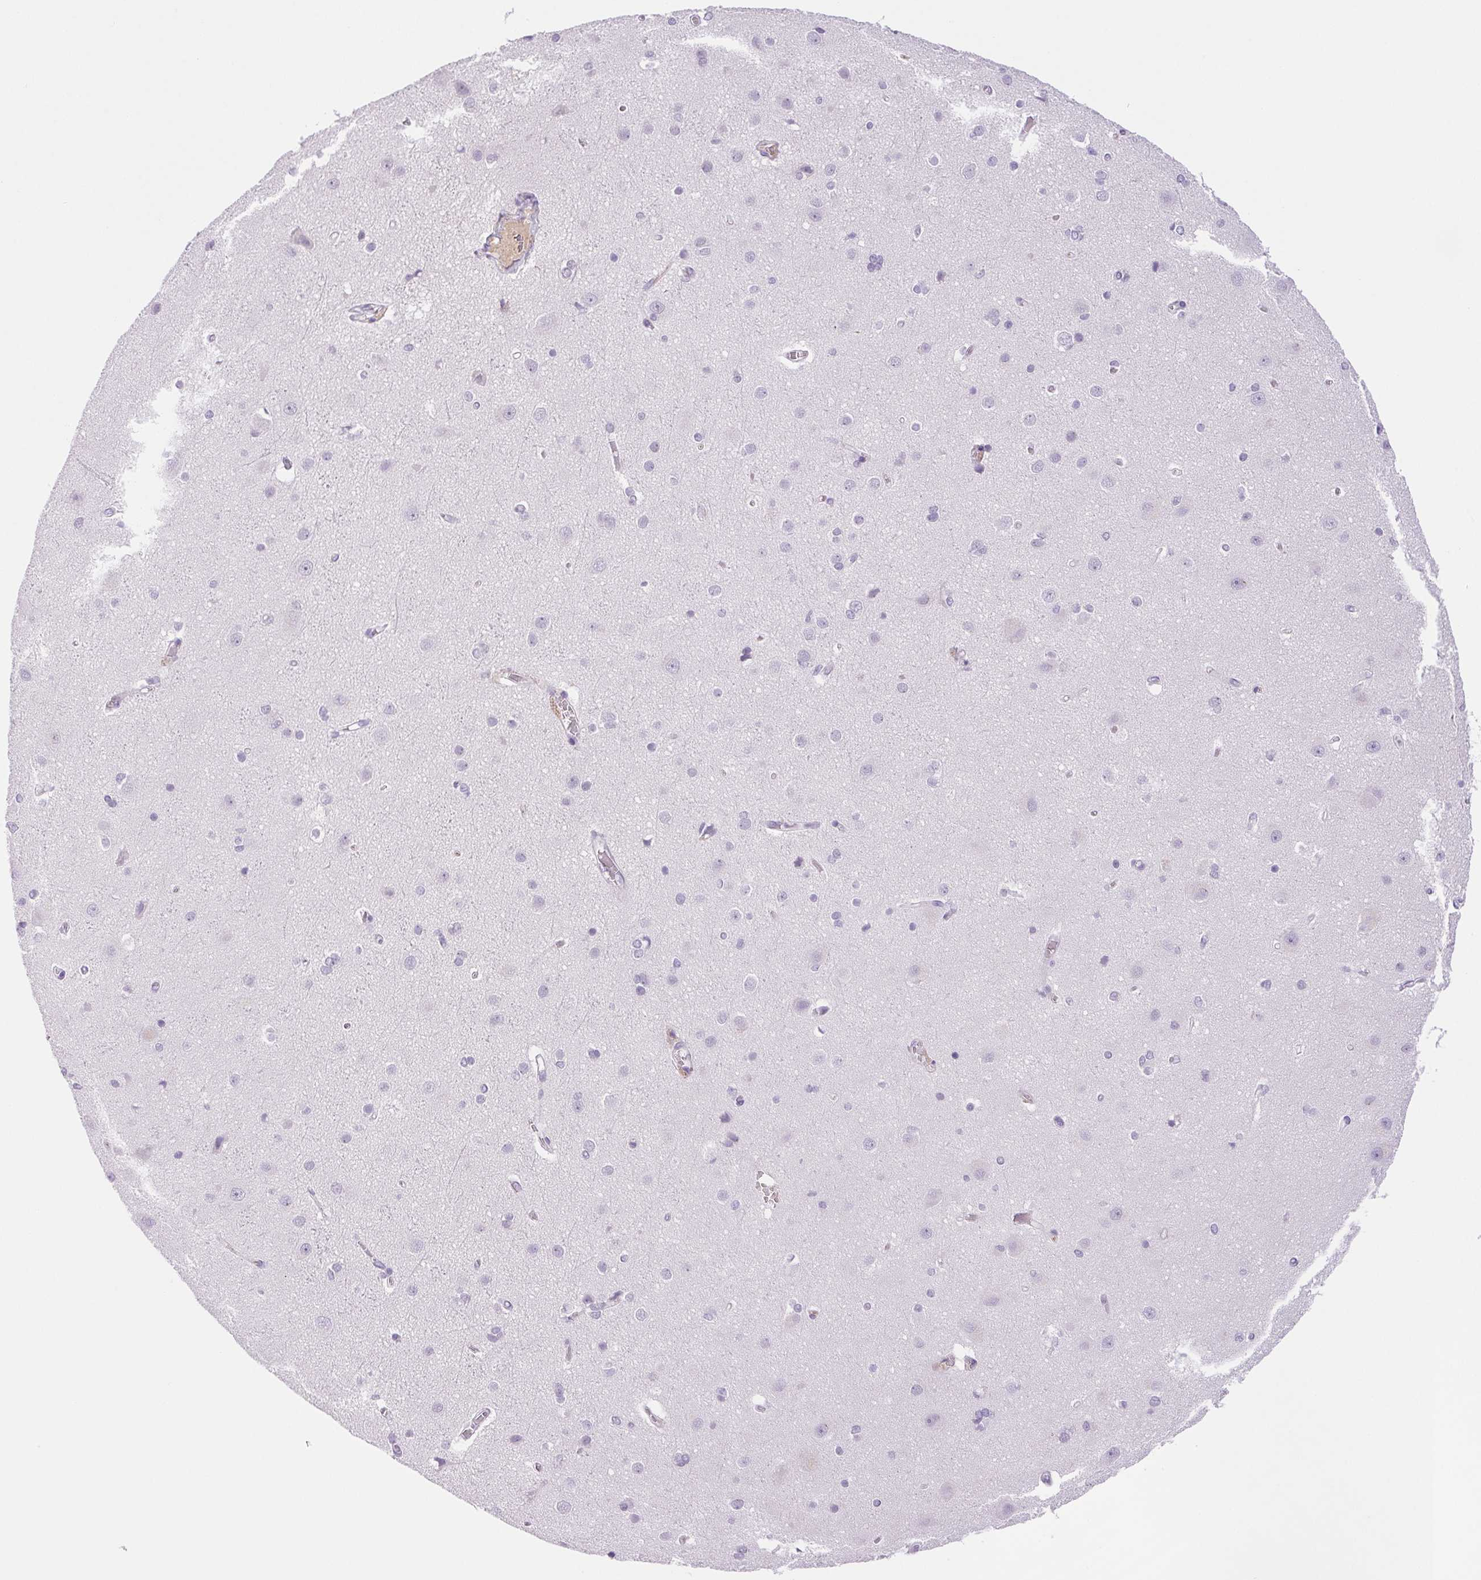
{"staining": {"intensity": "negative", "quantity": "none", "location": "none"}, "tissue": "cerebral cortex", "cell_type": "Endothelial cells", "image_type": "normal", "snomed": [{"axis": "morphology", "description": "Normal tissue, NOS"}, {"axis": "topography", "description": "Cerebral cortex"}], "caption": "DAB immunohistochemical staining of normal cerebral cortex reveals no significant staining in endothelial cells.", "gene": "IFIT1B", "patient": {"sex": "male", "age": 37}}